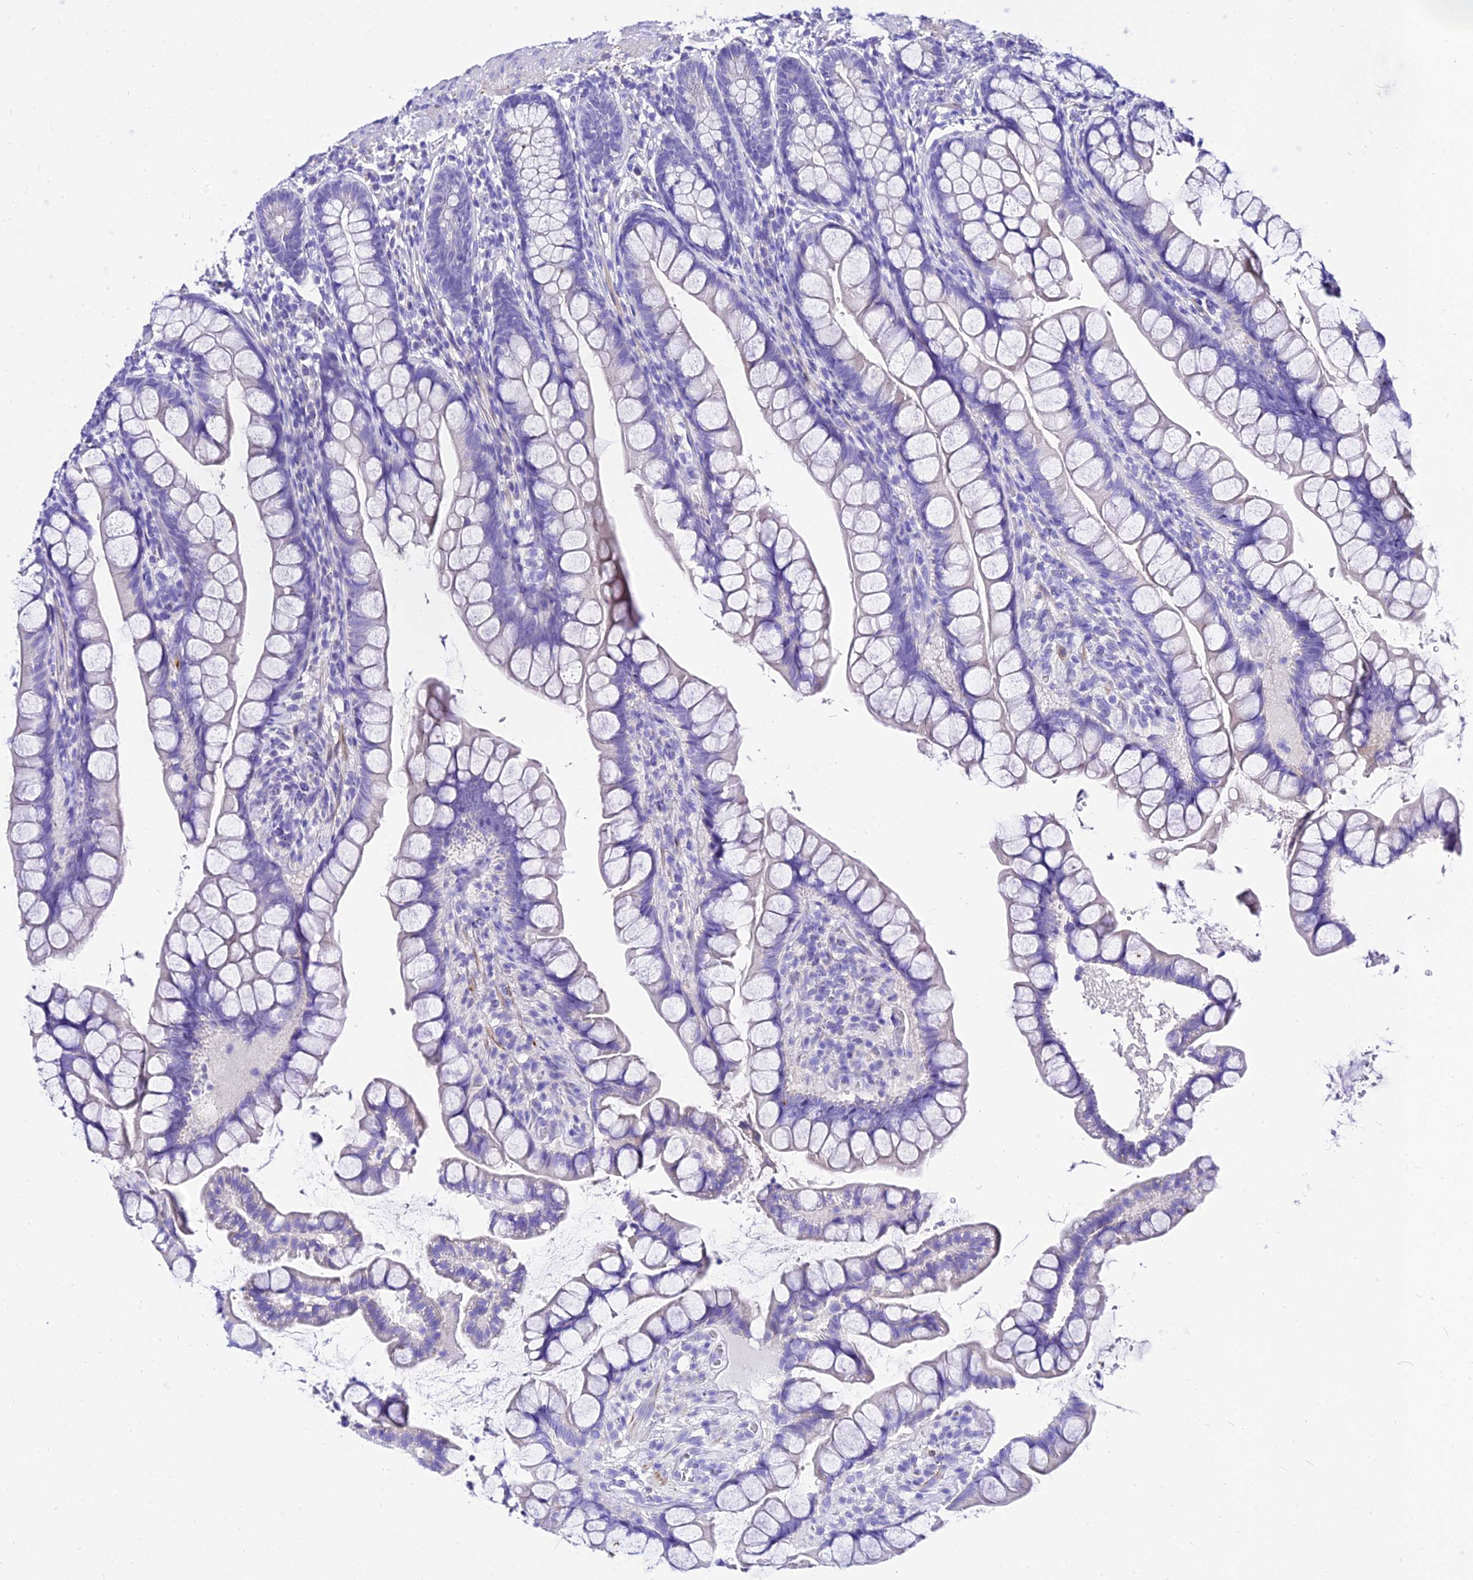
{"staining": {"intensity": "negative", "quantity": "none", "location": "none"}, "tissue": "small intestine", "cell_type": "Glandular cells", "image_type": "normal", "snomed": [{"axis": "morphology", "description": "Normal tissue, NOS"}, {"axis": "topography", "description": "Small intestine"}], "caption": "Immunohistochemistry of unremarkable small intestine displays no positivity in glandular cells. (DAB immunohistochemistry (IHC), high magnification).", "gene": "DEFB106A", "patient": {"sex": "male", "age": 70}}